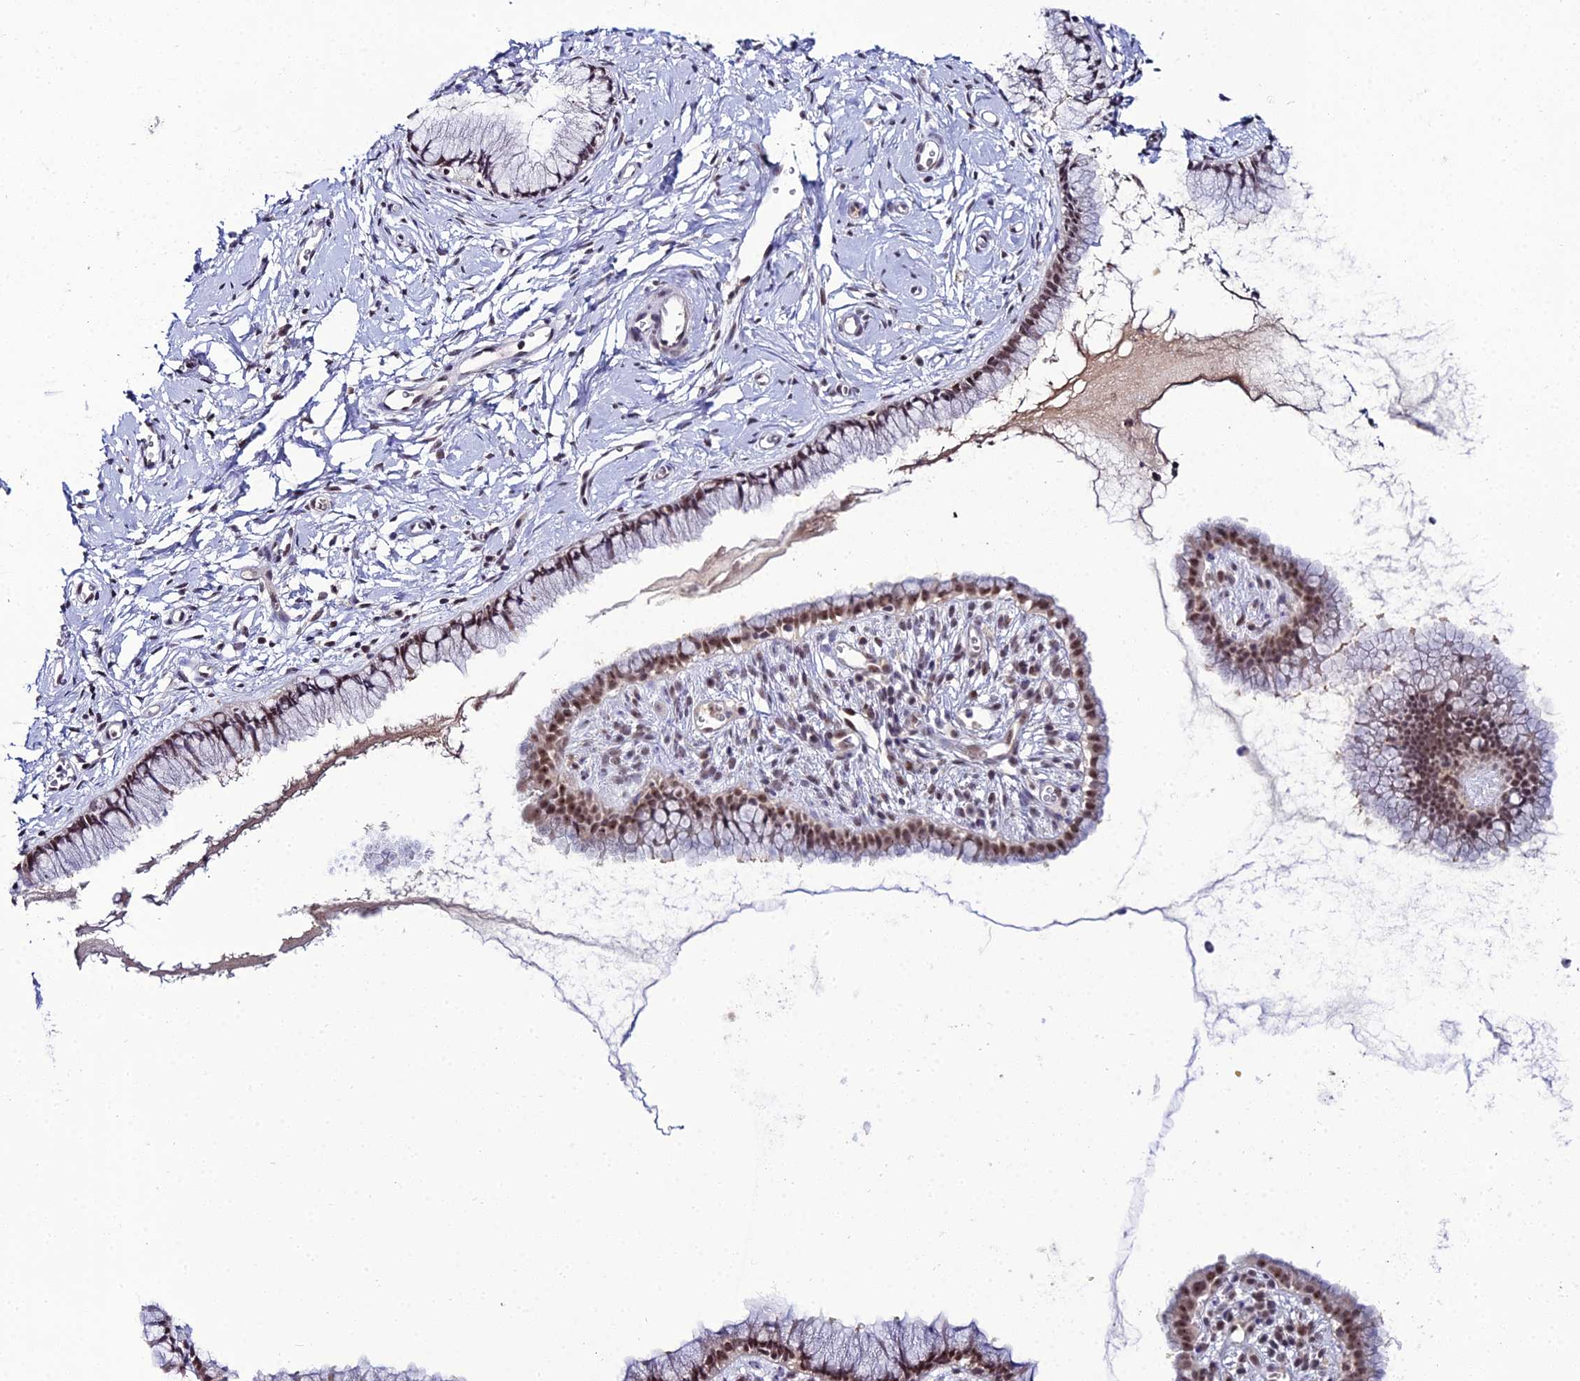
{"staining": {"intensity": "strong", "quantity": ">75%", "location": "nuclear"}, "tissue": "cervix", "cell_type": "Glandular cells", "image_type": "normal", "snomed": [{"axis": "morphology", "description": "Normal tissue, NOS"}, {"axis": "topography", "description": "Cervix"}], "caption": "The image shows staining of benign cervix, revealing strong nuclear protein expression (brown color) within glandular cells.", "gene": "EXOSC3", "patient": {"sex": "female", "age": 40}}